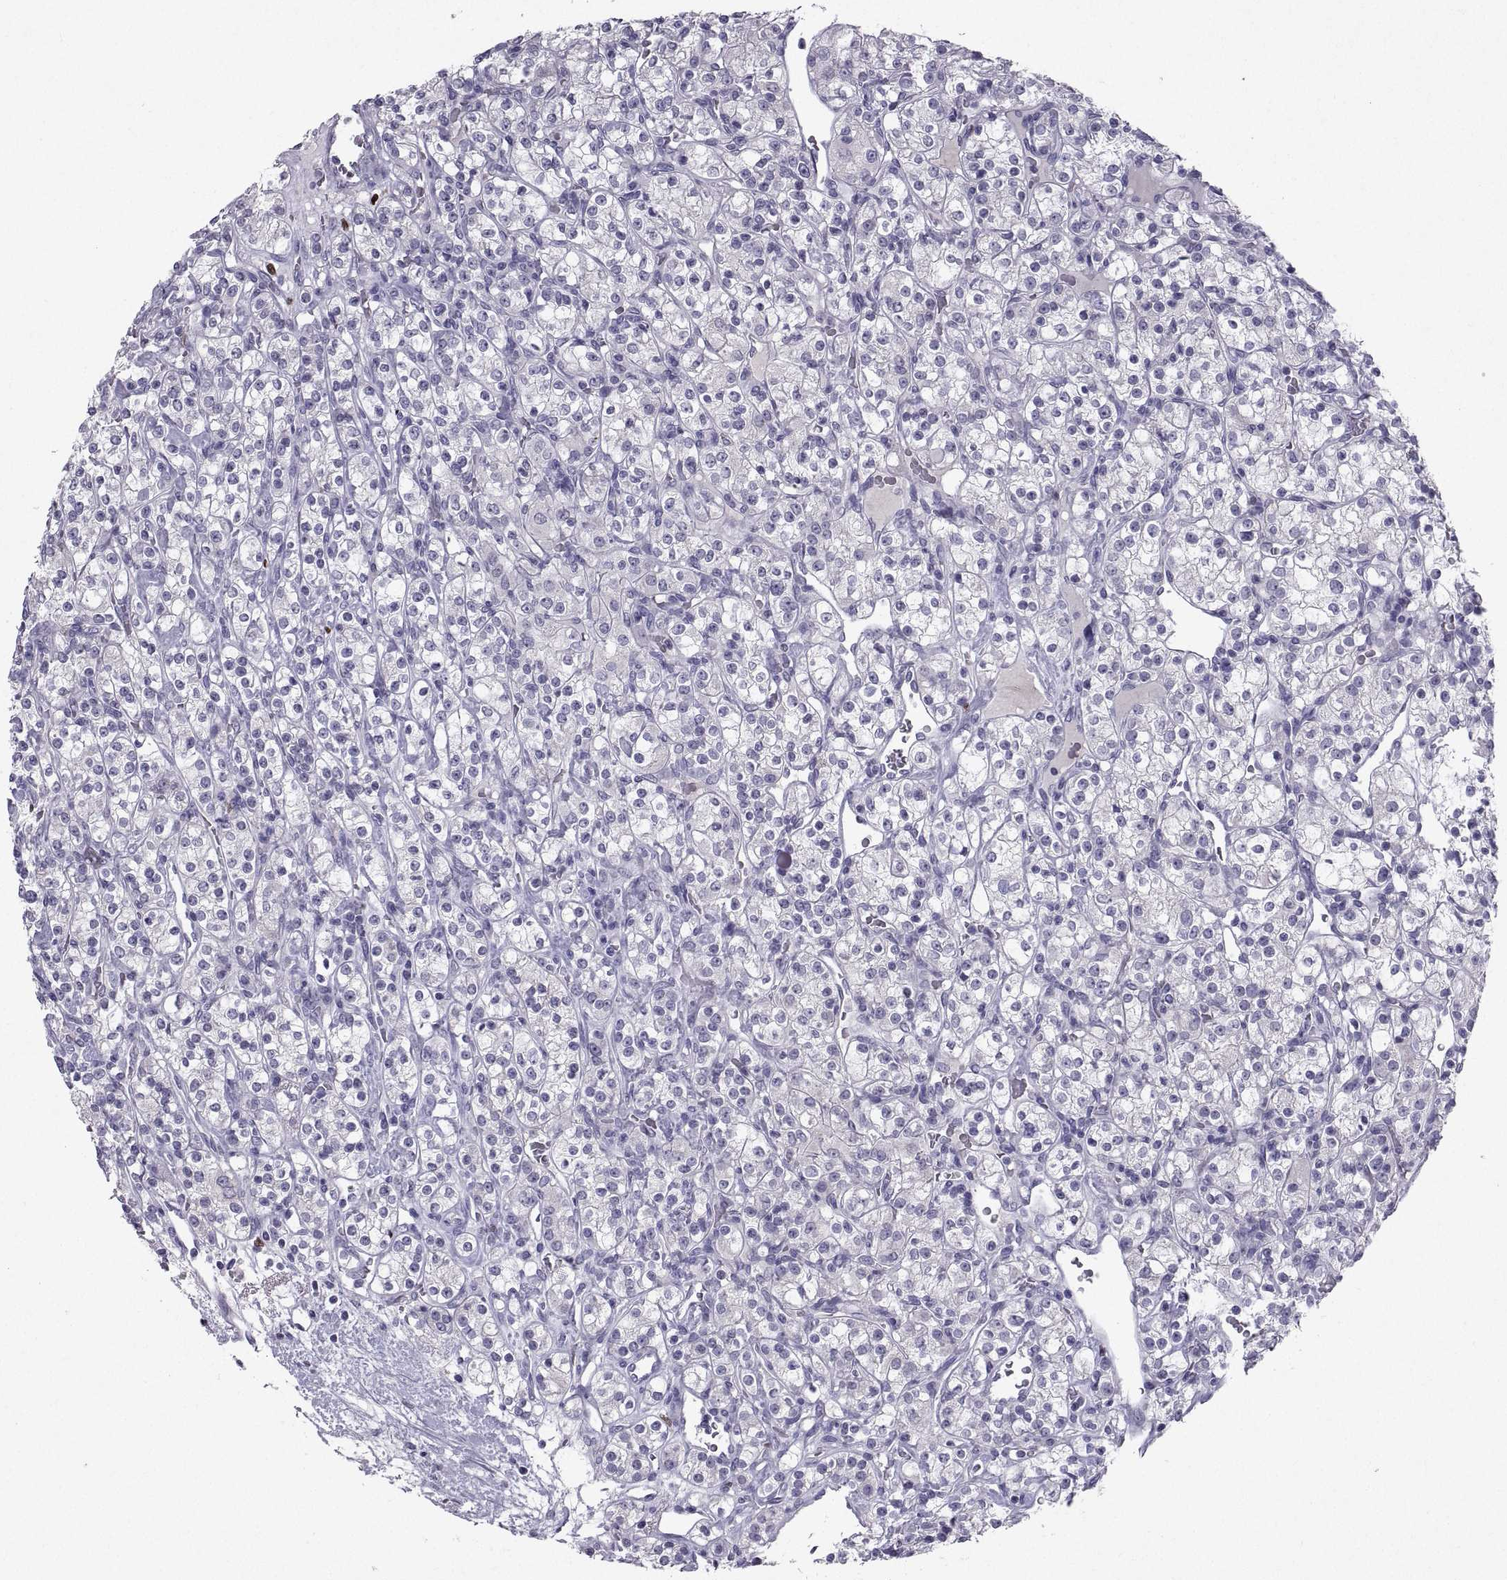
{"staining": {"intensity": "negative", "quantity": "none", "location": "none"}, "tissue": "renal cancer", "cell_type": "Tumor cells", "image_type": "cancer", "snomed": [{"axis": "morphology", "description": "Adenocarcinoma, NOS"}, {"axis": "topography", "description": "Kidney"}], "caption": "Renal cancer was stained to show a protein in brown. There is no significant positivity in tumor cells.", "gene": "SOX21", "patient": {"sex": "male", "age": 77}}